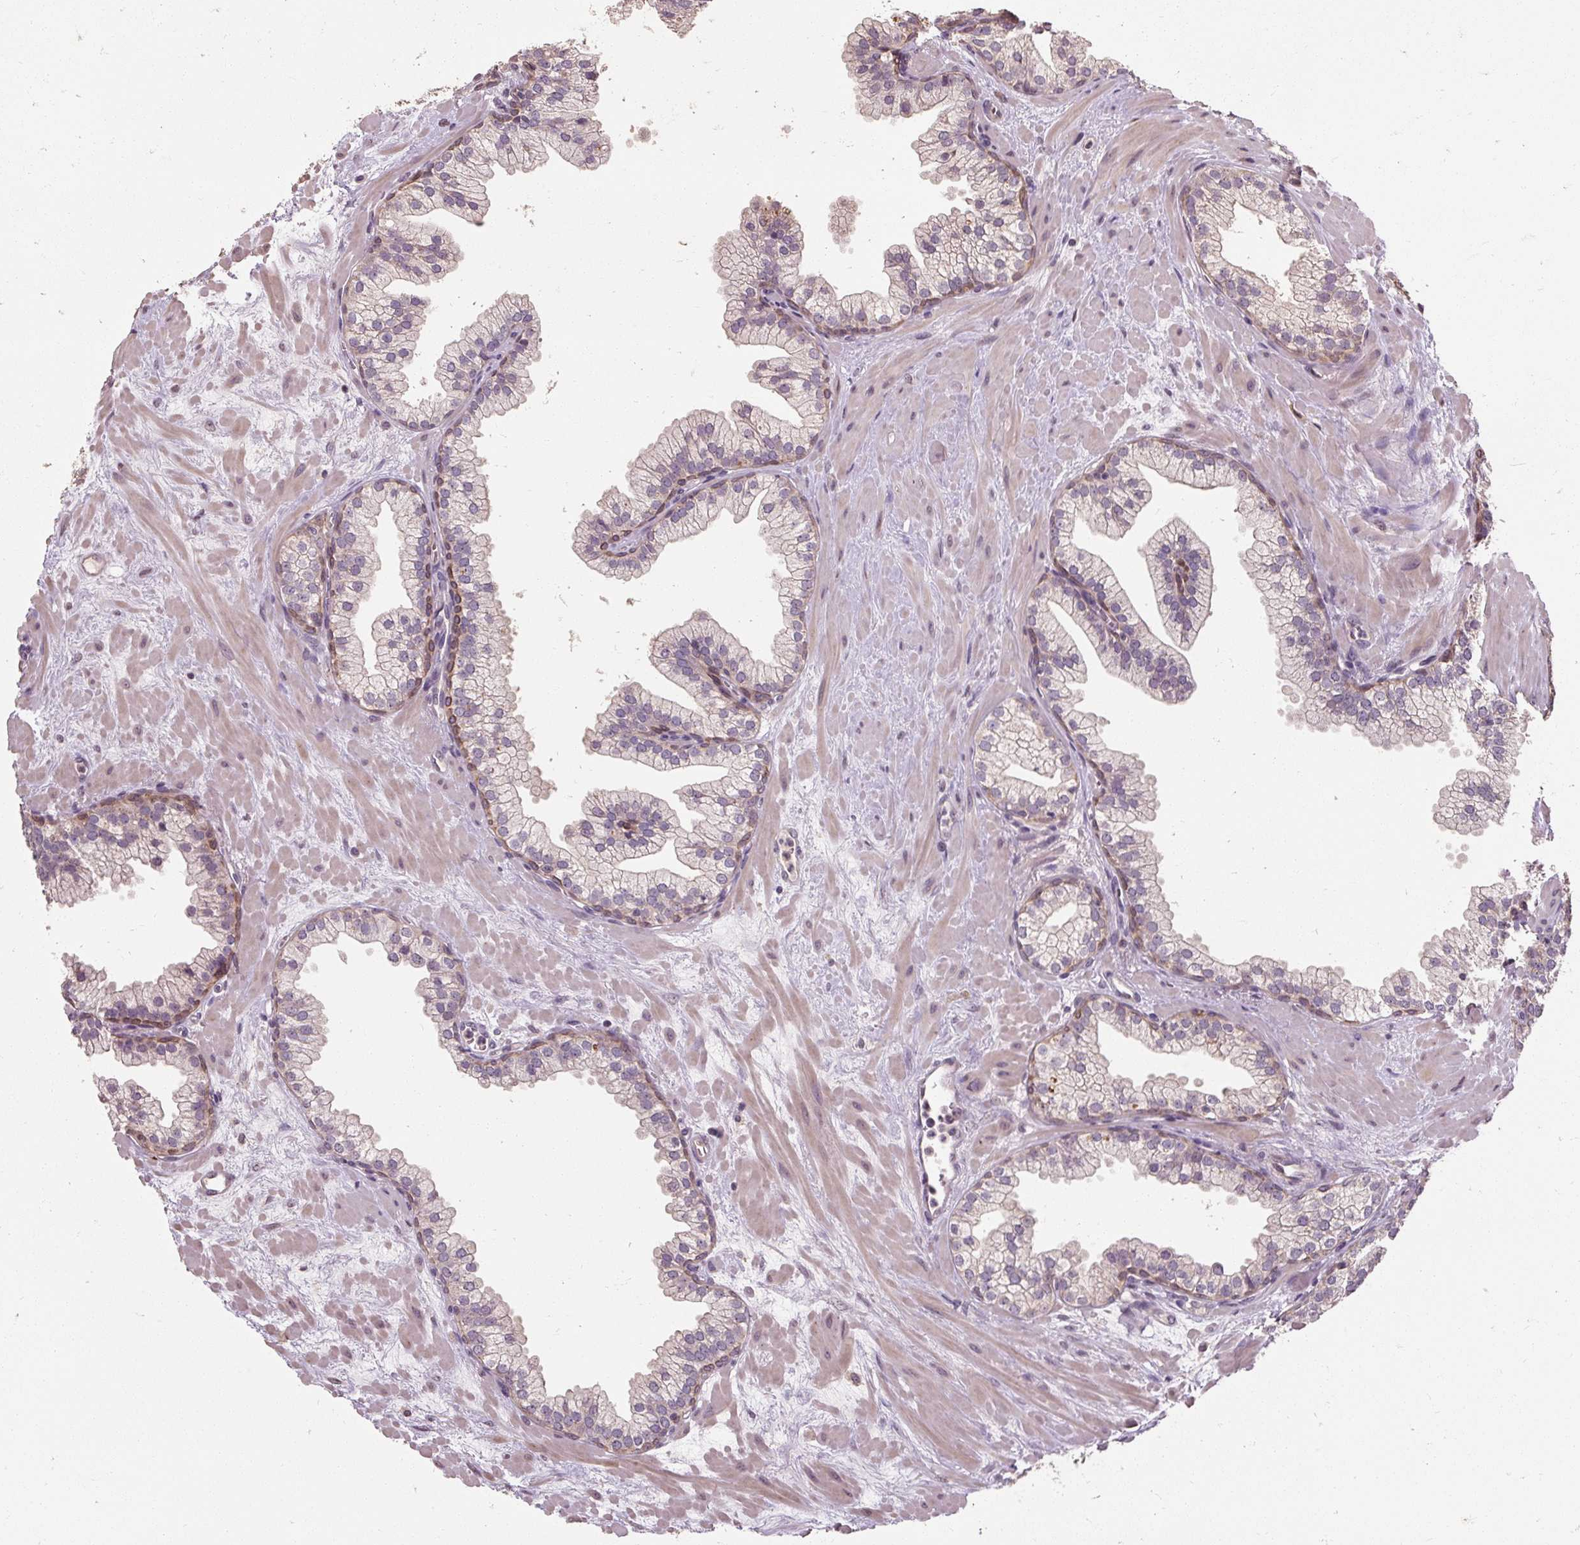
{"staining": {"intensity": "negative", "quantity": "none", "location": "none"}, "tissue": "prostate", "cell_type": "Glandular cells", "image_type": "normal", "snomed": [{"axis": "morphology", "description": "Normal tissue, NOS"}, {"axis": "topography", "description": "Prostate"}, {"axis": "topography", "description": "Peripheral nerve tissue"}], "caption": "IHC histopathology image of benign human prostate stained for a protein (brown), which shows no expression in glandular cells. (Immunohistochemistry (ihc), brightfield microscopy, high magnification).", "gene": "CFAP65", "patient": {"sex": "male", "age": 61}}